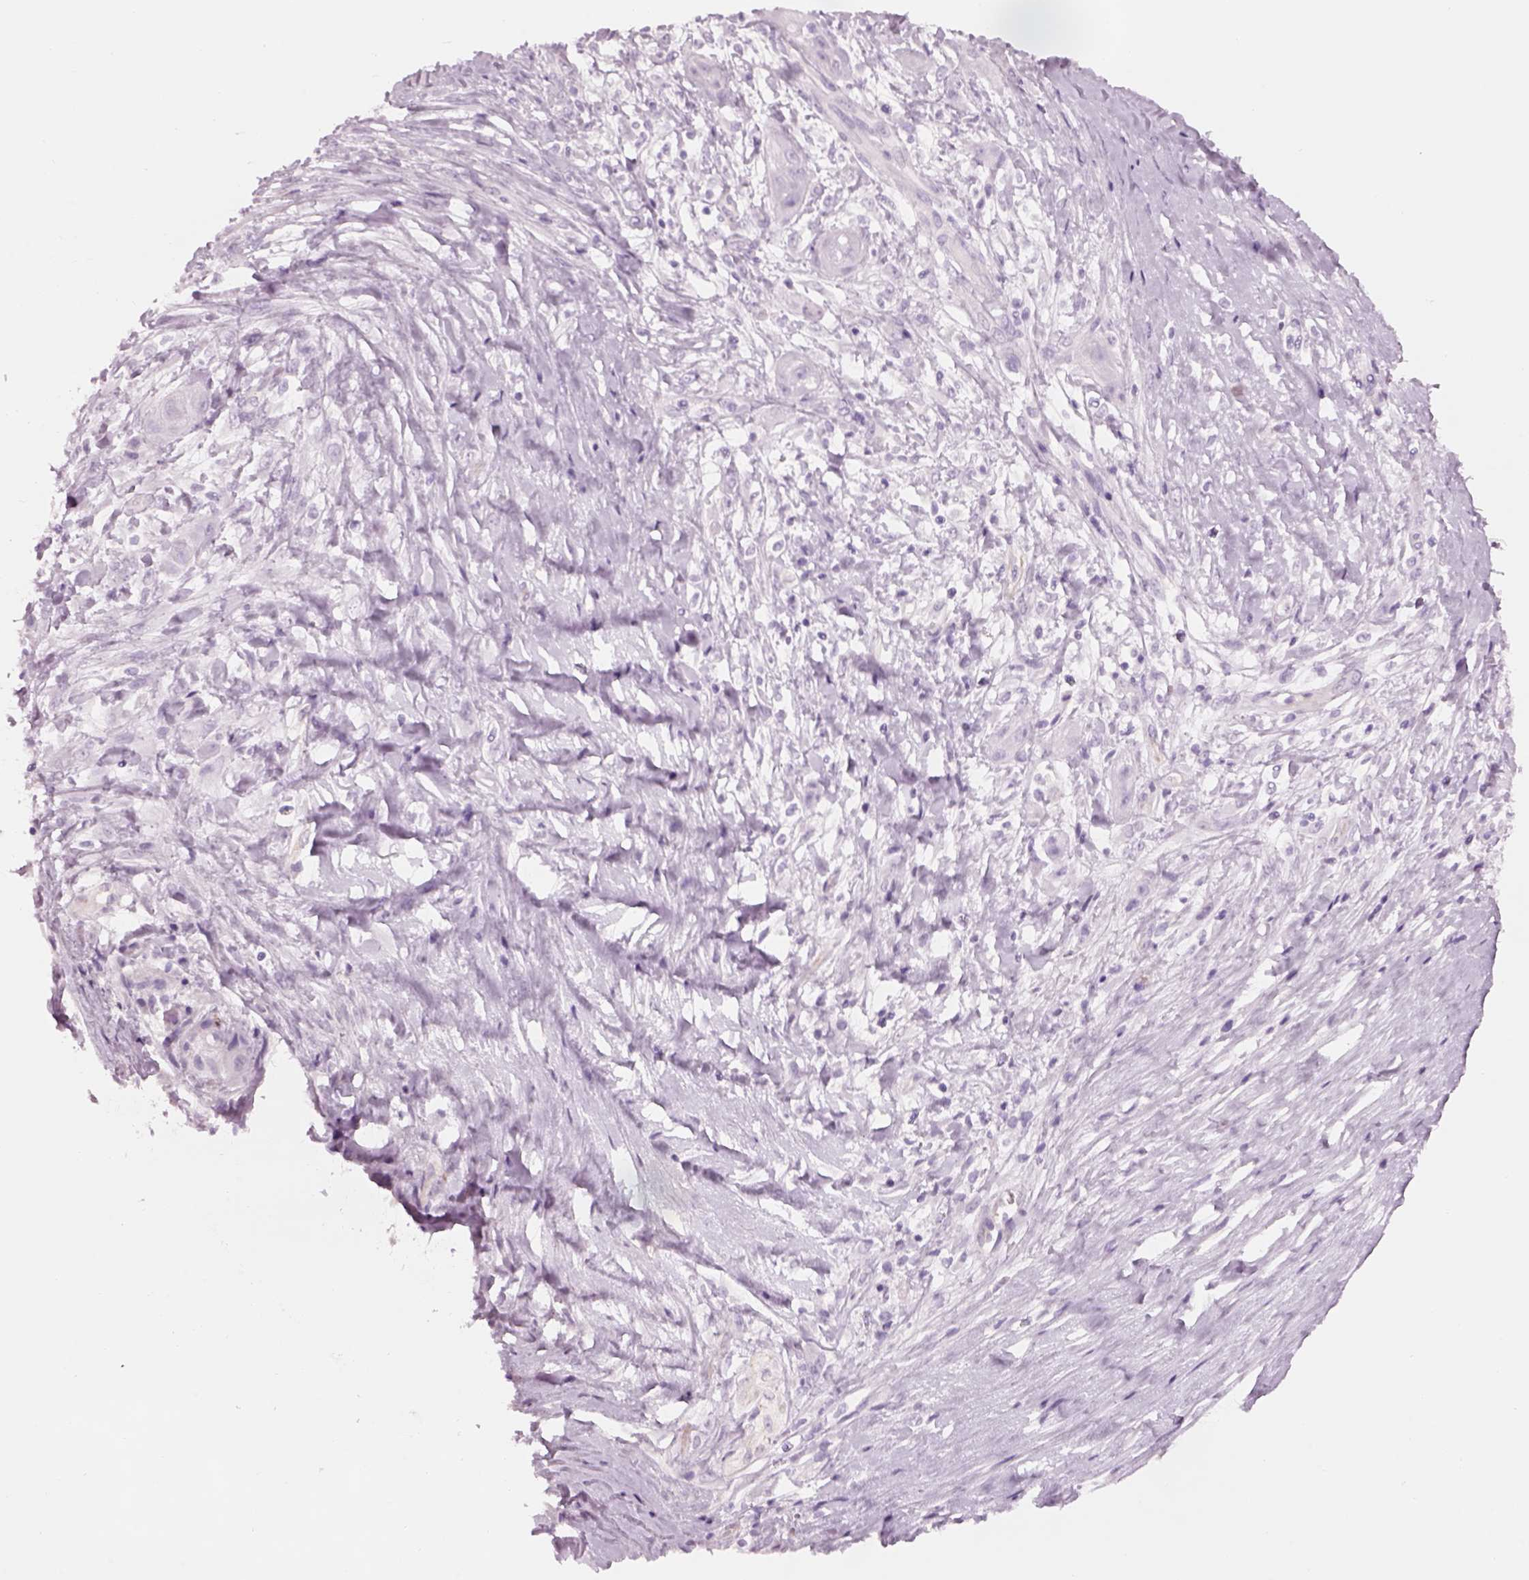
{"staining": {"intensity": "negative", "quantity": "none", "location": "none"}, "tissue": "skin cancer", "cell_type": "Tumor cells", "image_type": "cancer", "snomed": [{"axis": "morphology", "description": "Squamous cell carcinoma, NOS"}, {"axis": "topography", "description": "Skin"}], "caption": "Immunohistochemical staining of skin cancer (squamous cell carcinoma) shows no significant staining in tumor cells. (DAB immunohistochemistry (IHC) visualized using brightfield microscopy, high magnification).", "gene": "GAS2L2", "patient": {"sex": "male", "age": 62}}